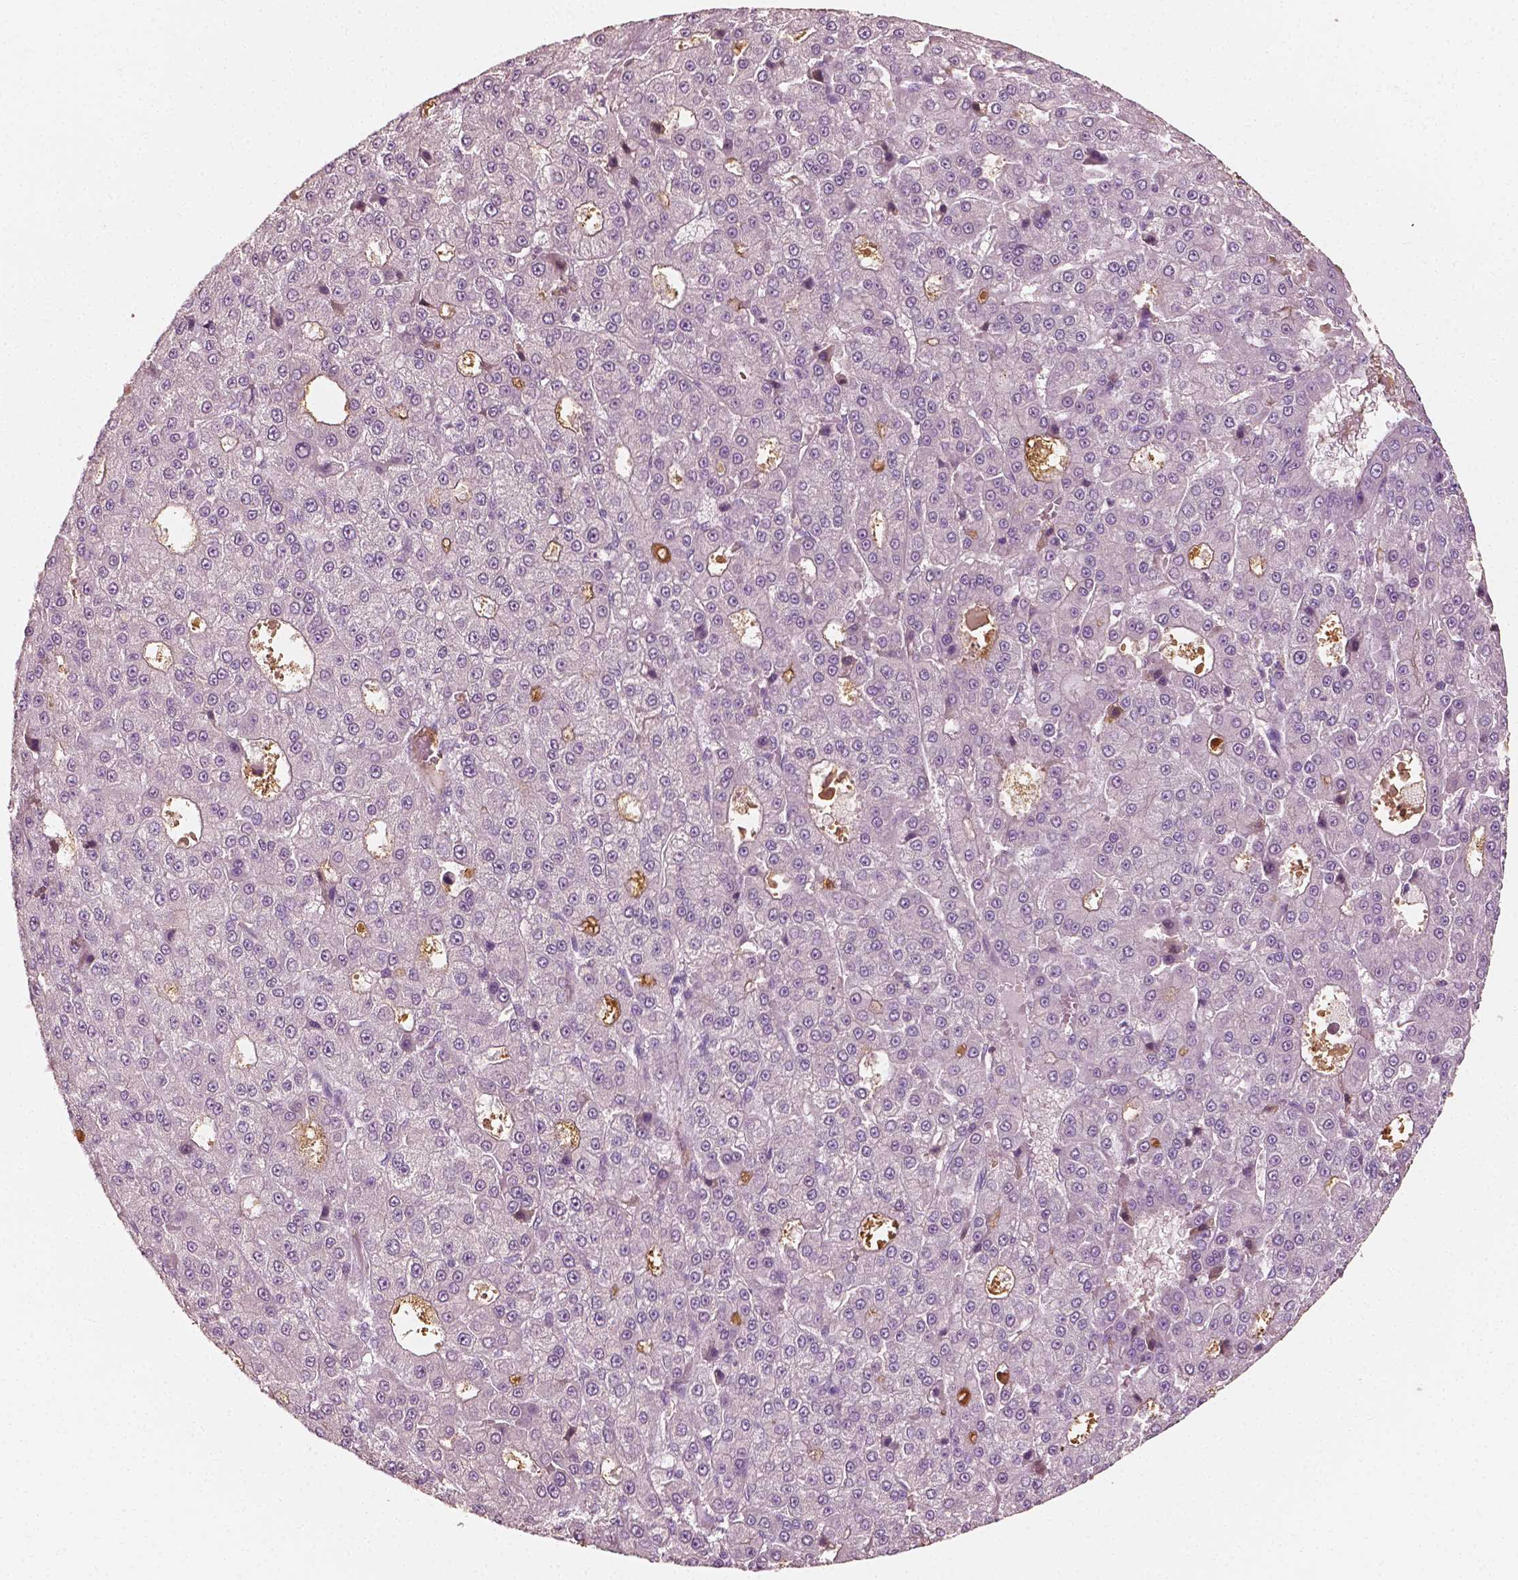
{"staining": {"intensity": "negative", "quantity": "none", "location": "none"}, "tissue": "liver cancer", "cell_type": "Tumor cells", "image_type": "cancer", "snomed": [{"axis": "morphology", "description": "Carcinoma, Hepatocellular, NOS"}, {"axis": "topography", "description": "Liver"}], "caption": "High magnification brightfield microscopy of liver cancer (hepatocellular carcinoma) stained with DAB (brown) and counterstained with hematoxylin (blue): tumor cells show no significant positivity. Brightfield microscopy of IHC stained with DAB (brown) and hematoxylin (blue), captured at high magnification.", "gene": "APOA4", "patient": {"sex": "male", "age": 70}}